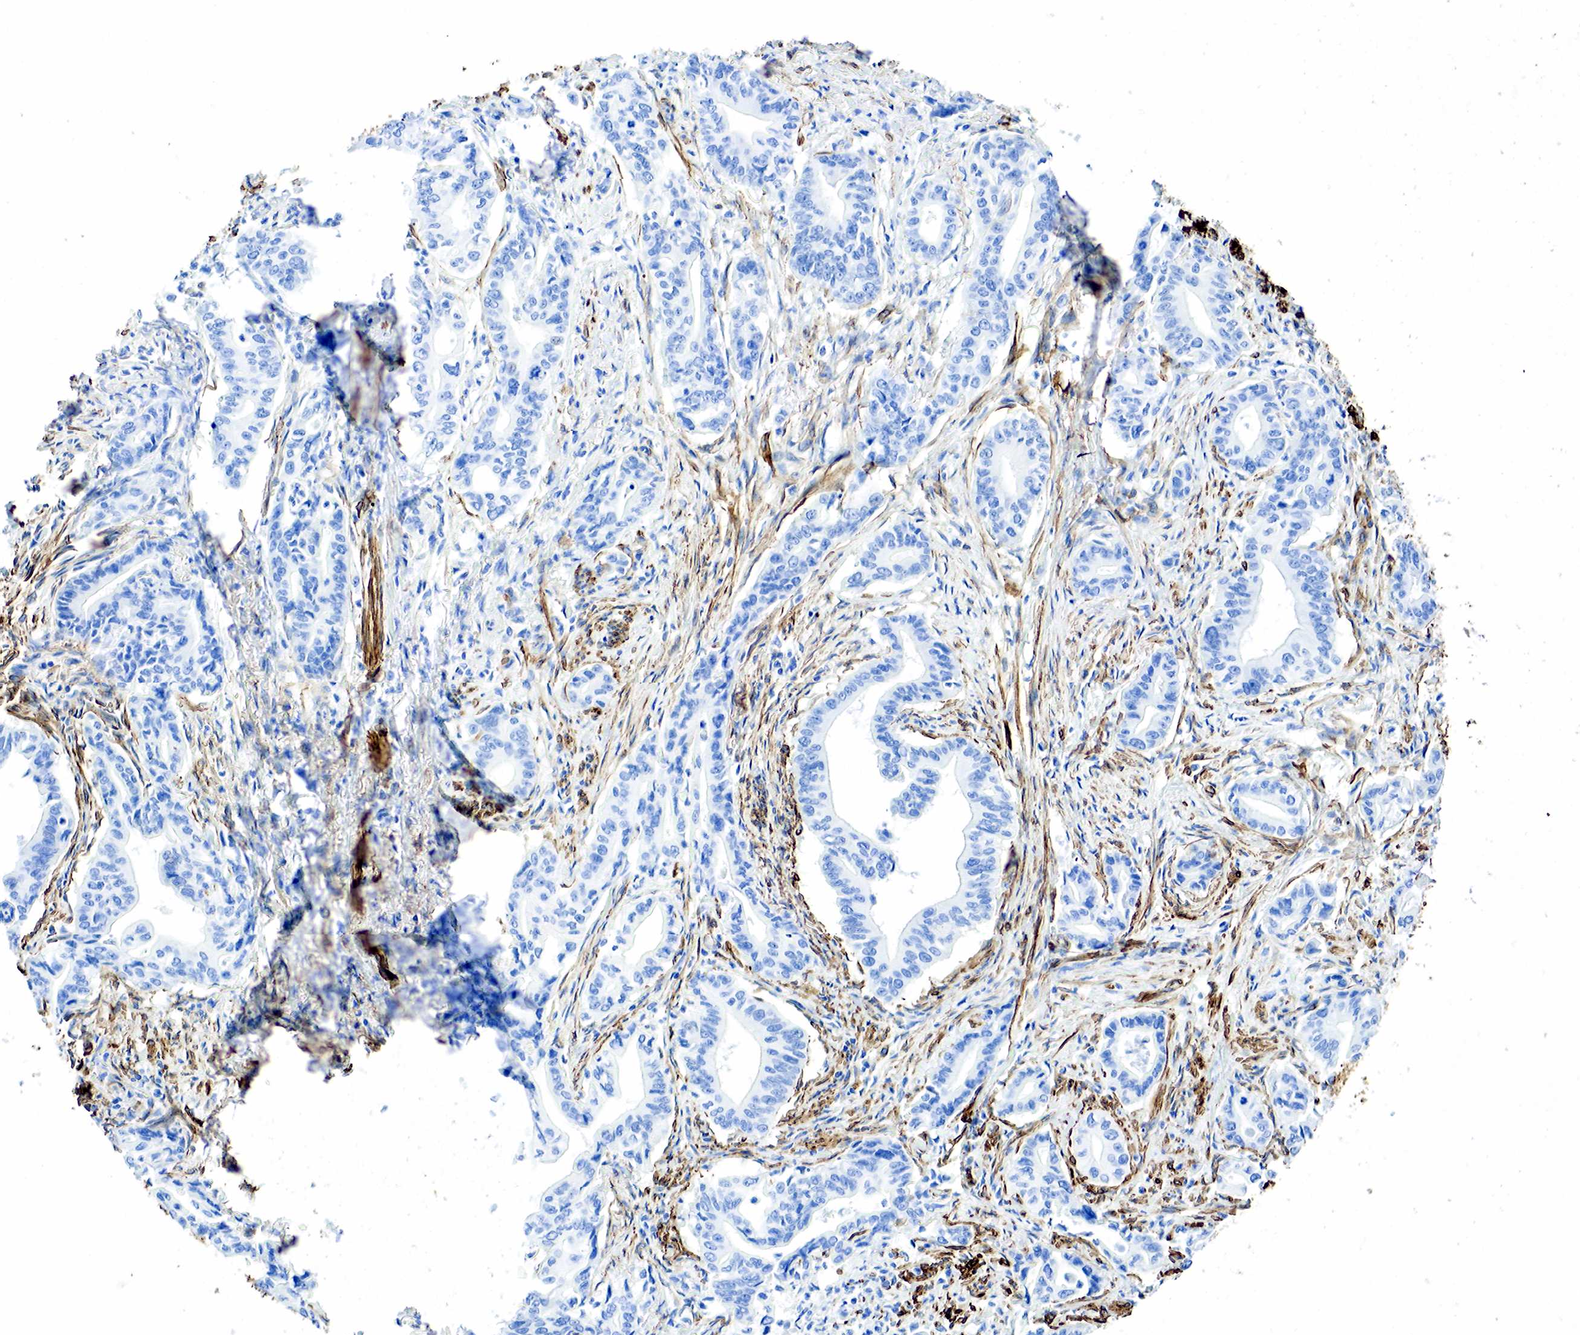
{"staining": {"intensity": "negative", "quantity": "none", "location": "none"}, "tissue": "liver cancer", "cell_type": "Tumor cells", "image_type": "cancer", "snomed": [{"axis": "morphology", "description": "Carcinoma, Hepatocellular, NOS"}, {"axis": "topography", "description": "Liver"}], "caption": "Liver cancer (hepatocellular carcinoma) stained for a protein using immunohistochemistry shows no staining tumor cells.", "gene": "ACTA1", "patient": {"sex": "female", "age": 52}}